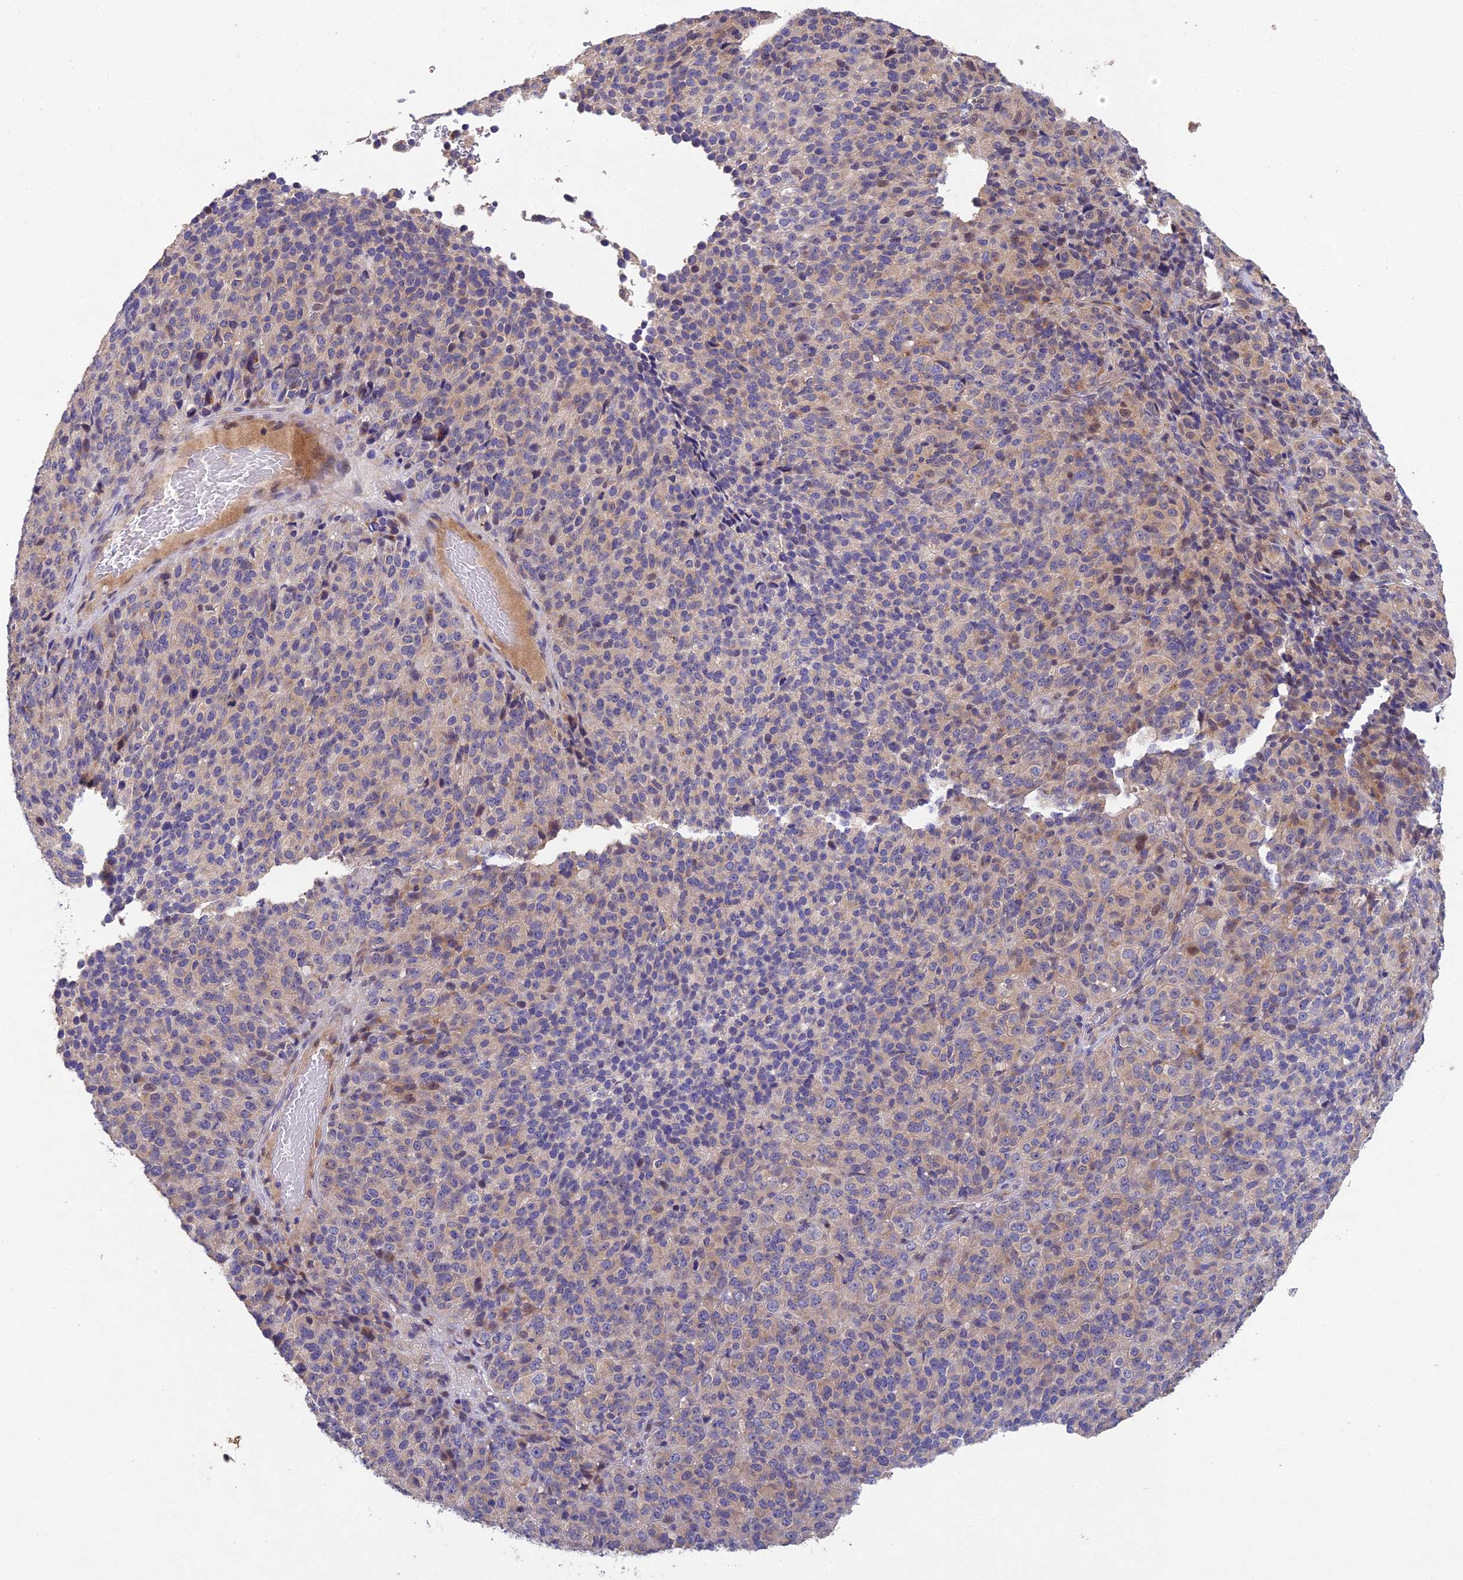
{"staining": {"intensity": "weak", "quantity": "<25%", "location": "cytoplasmic/membranous"}, "tissue": "melanoma", "cell_type": "Tumor cells", "image_type": "cancer", "snomed": [{"axis": "morphology", "description": "Malignant melanoma, Metastatic site"}, {"axis": "topography", "description": "Brain"}], "caption": "IHC photomicrograph of human melanoma stained for a protein (brown), which displays no staining in tumor cells.", "gene": "NSMCE1", "patient": {"sex": "female", "age": 56}}